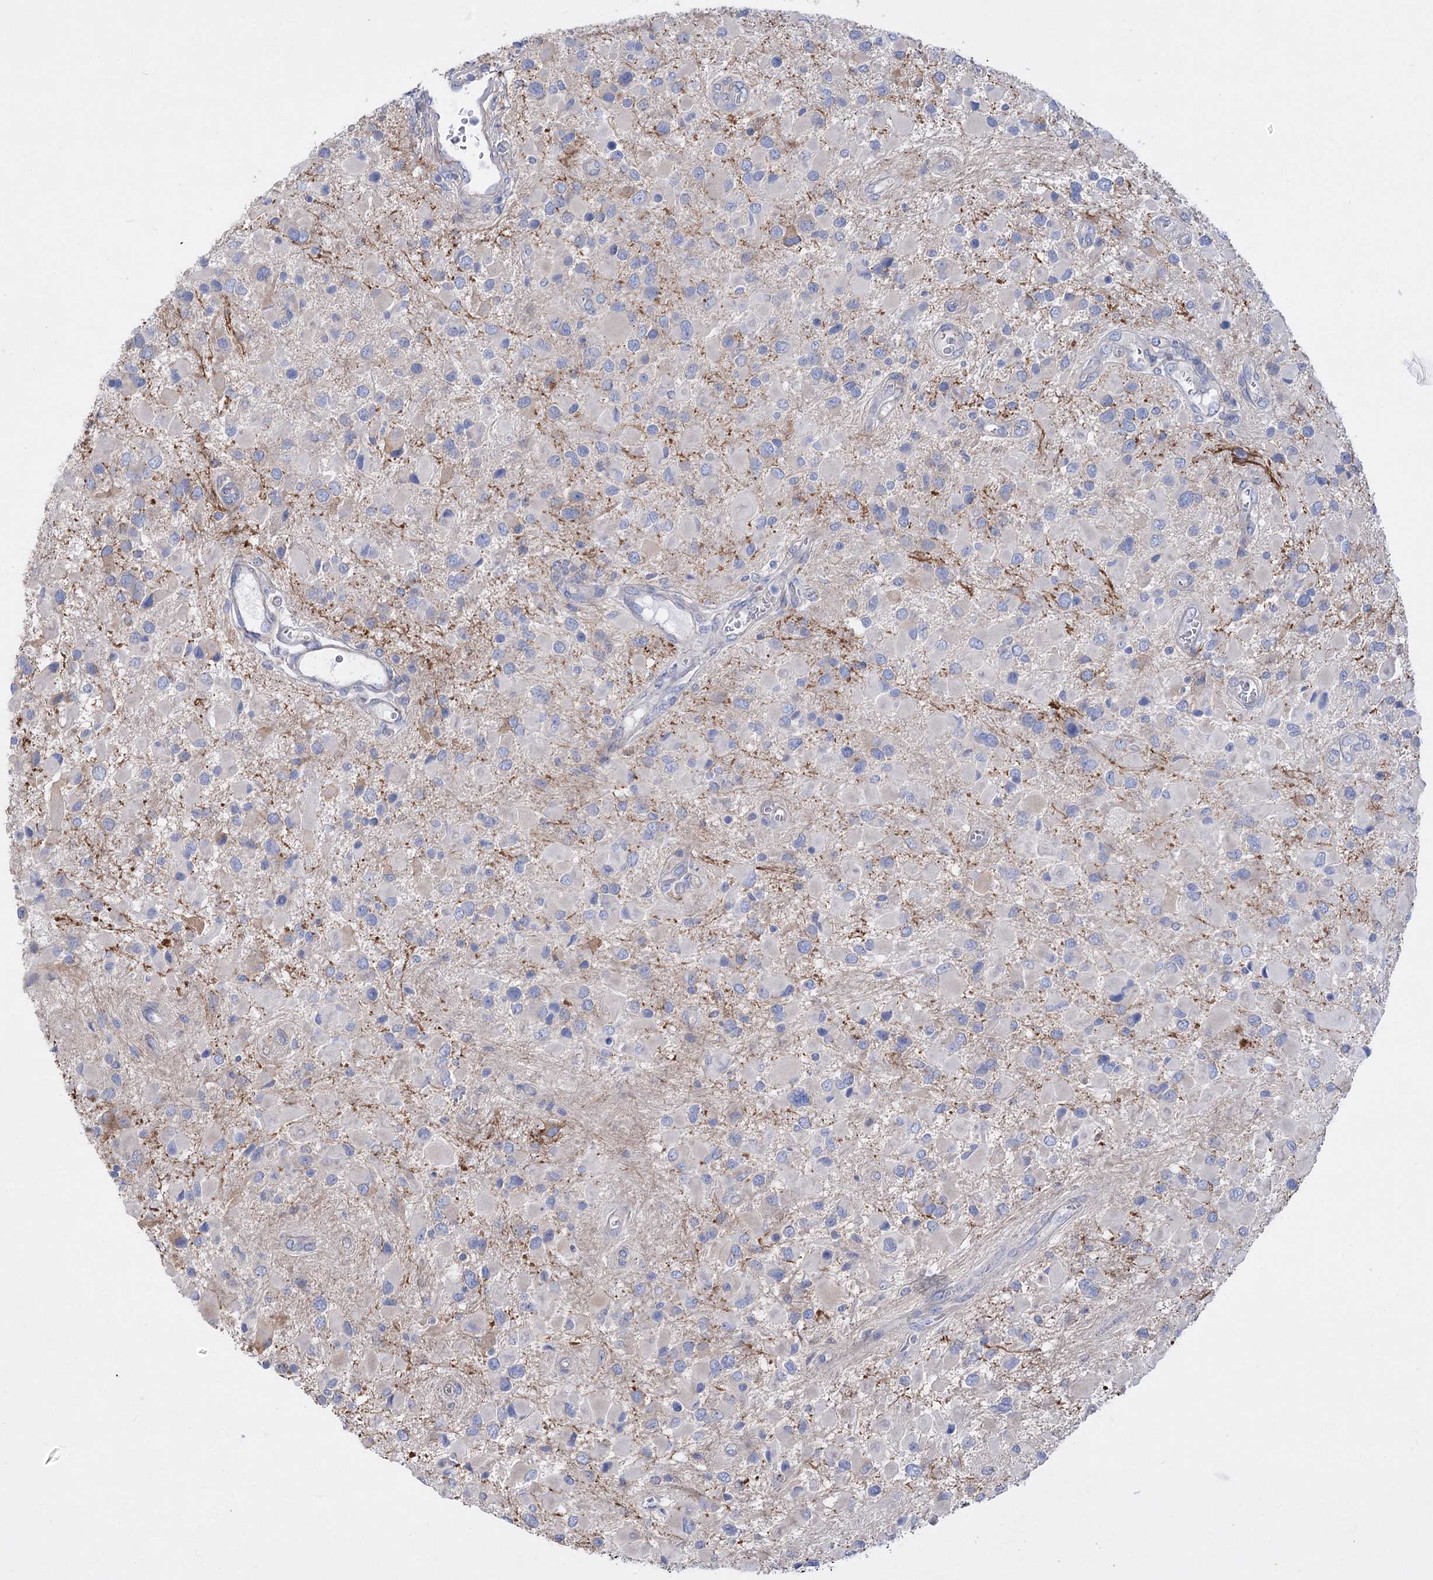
{"staining": {"intensity": "negative", "quantity": "none", "location": "none"}, "tissue": "glioma", "cell_type": "Tumor cells", "image_type": "cancer", "snomed": [{"axis": "morphology", "description": "Glioma, malignant, High grade"}, {"axis": "topography", "description": "Brain"}], "caption": "High-grade glioma (malignant) was stained to show a protein in brown. There is no significant positivity in tumor cells.", "gene": "LRRC34", "patient": {"sex": "male", "age": 53}}